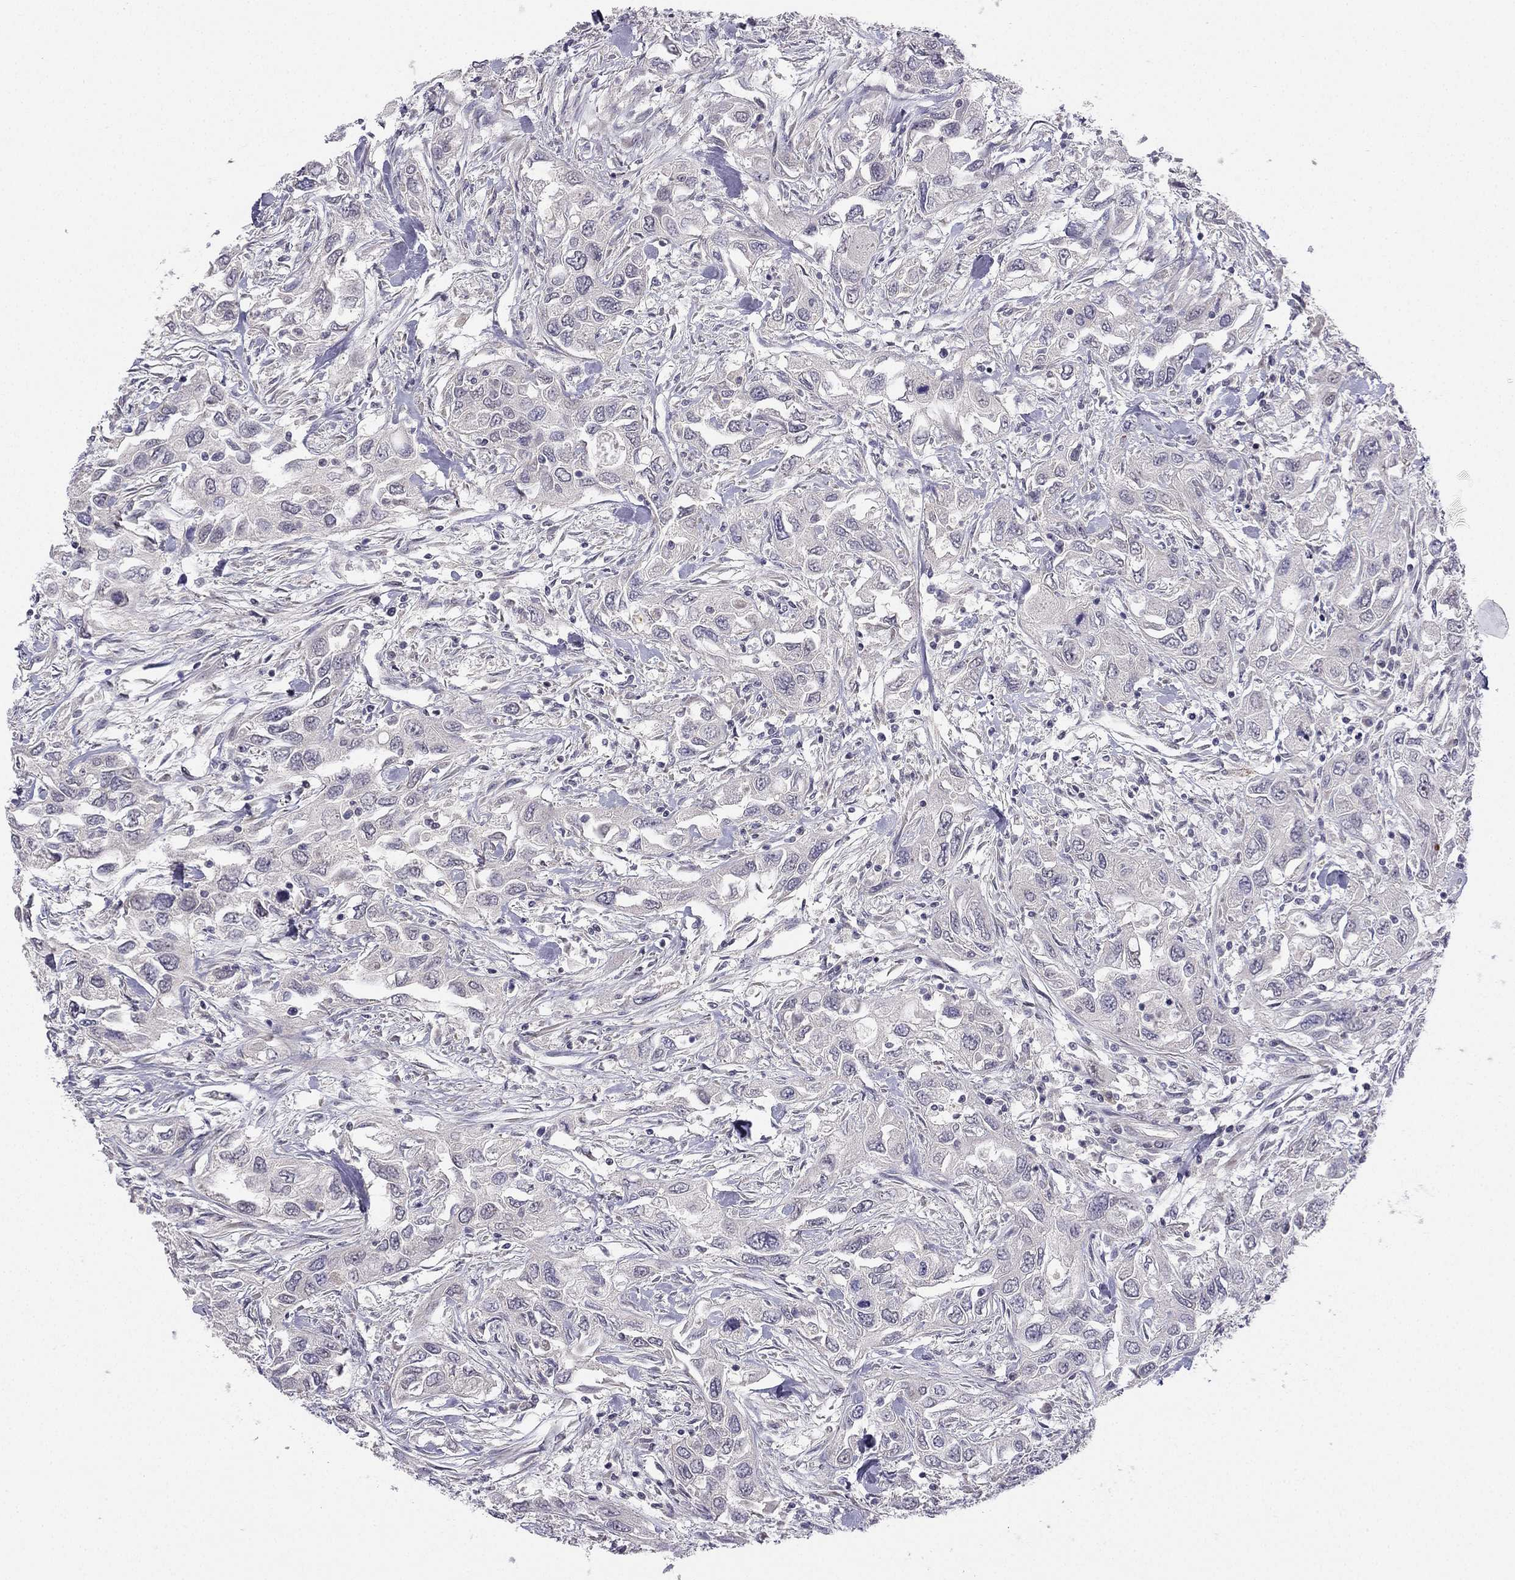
{"staining": {"intensity": "negative", "quantity": "none", "location": "none"}, "tissue": "urothelial cancer", "cell_type": "Tumor cells", "image_type": "cancer", "snomed": [{"axis": "morphology", "description": "Urothelial carcinoma, High grade"}, {"axis": "topography", "description": "Urinary bladder"}], "caption": "Urothelial carcinoma (high-grade) was stained to show a protein in brown. There is no significant staining in tumor cells.", "gene": "CHST8", "patient": {"sex": "male", "age": 76}}